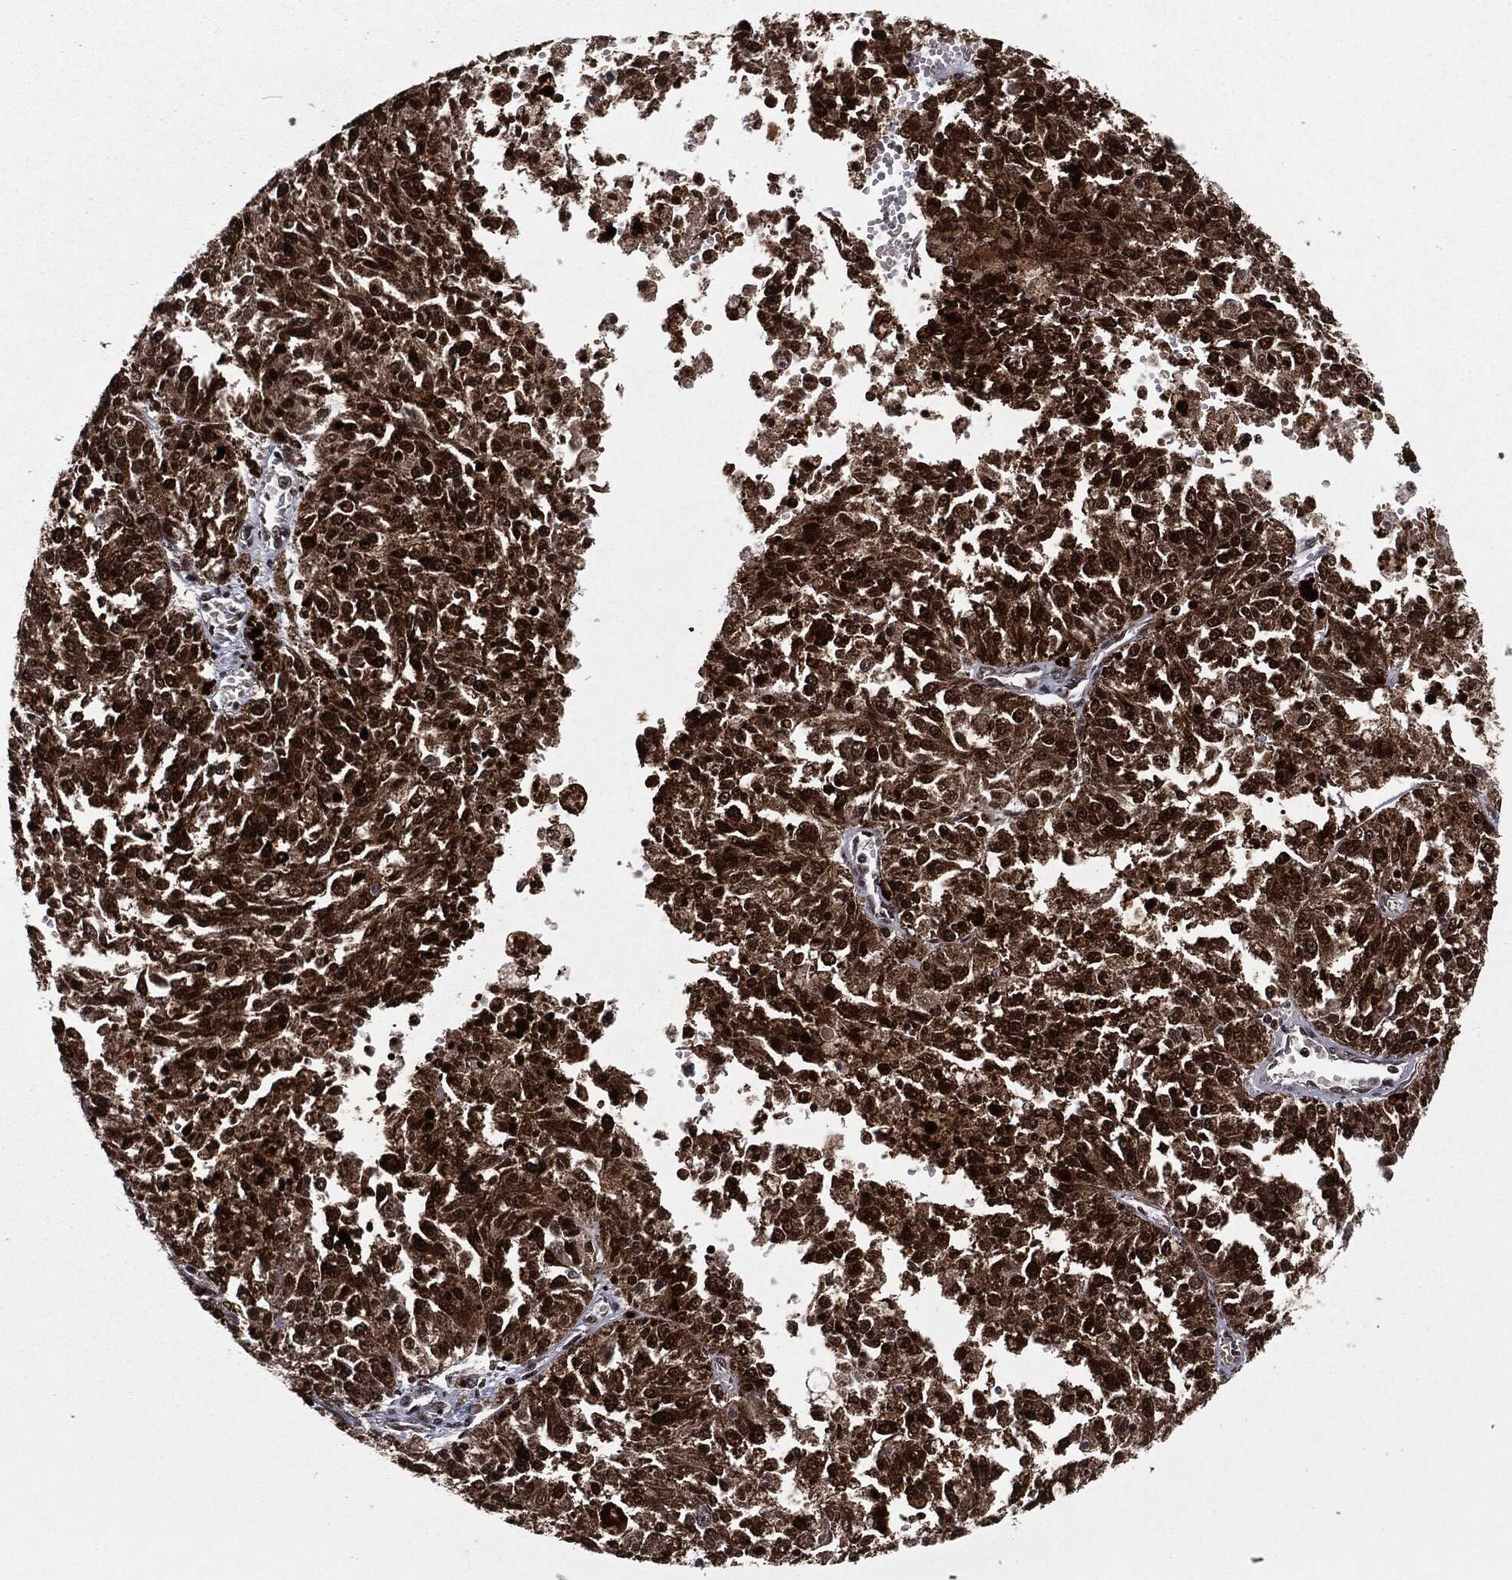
{"staining": {"intensity": "strong", "quantity": ">75%", "location": "cytoplasmic/membranous,nuclear"}, "tissue": "melanoma", "cell_type": "Tumor cells", "image_type": "cancer", "snomed": [{"axis": "morphology", "description": "Malignant melanoma, Metastatic site"}, {"axis": "topography", "description": "Lymph node"}], "caption": "The image displays a brown stain indicating the presence of a protein in the cytoplasmic/membranous and nuclear of tumor cells in melanoma.", "gene": "CHCHD2", "patient": {"sex": "female", "age": 64}}